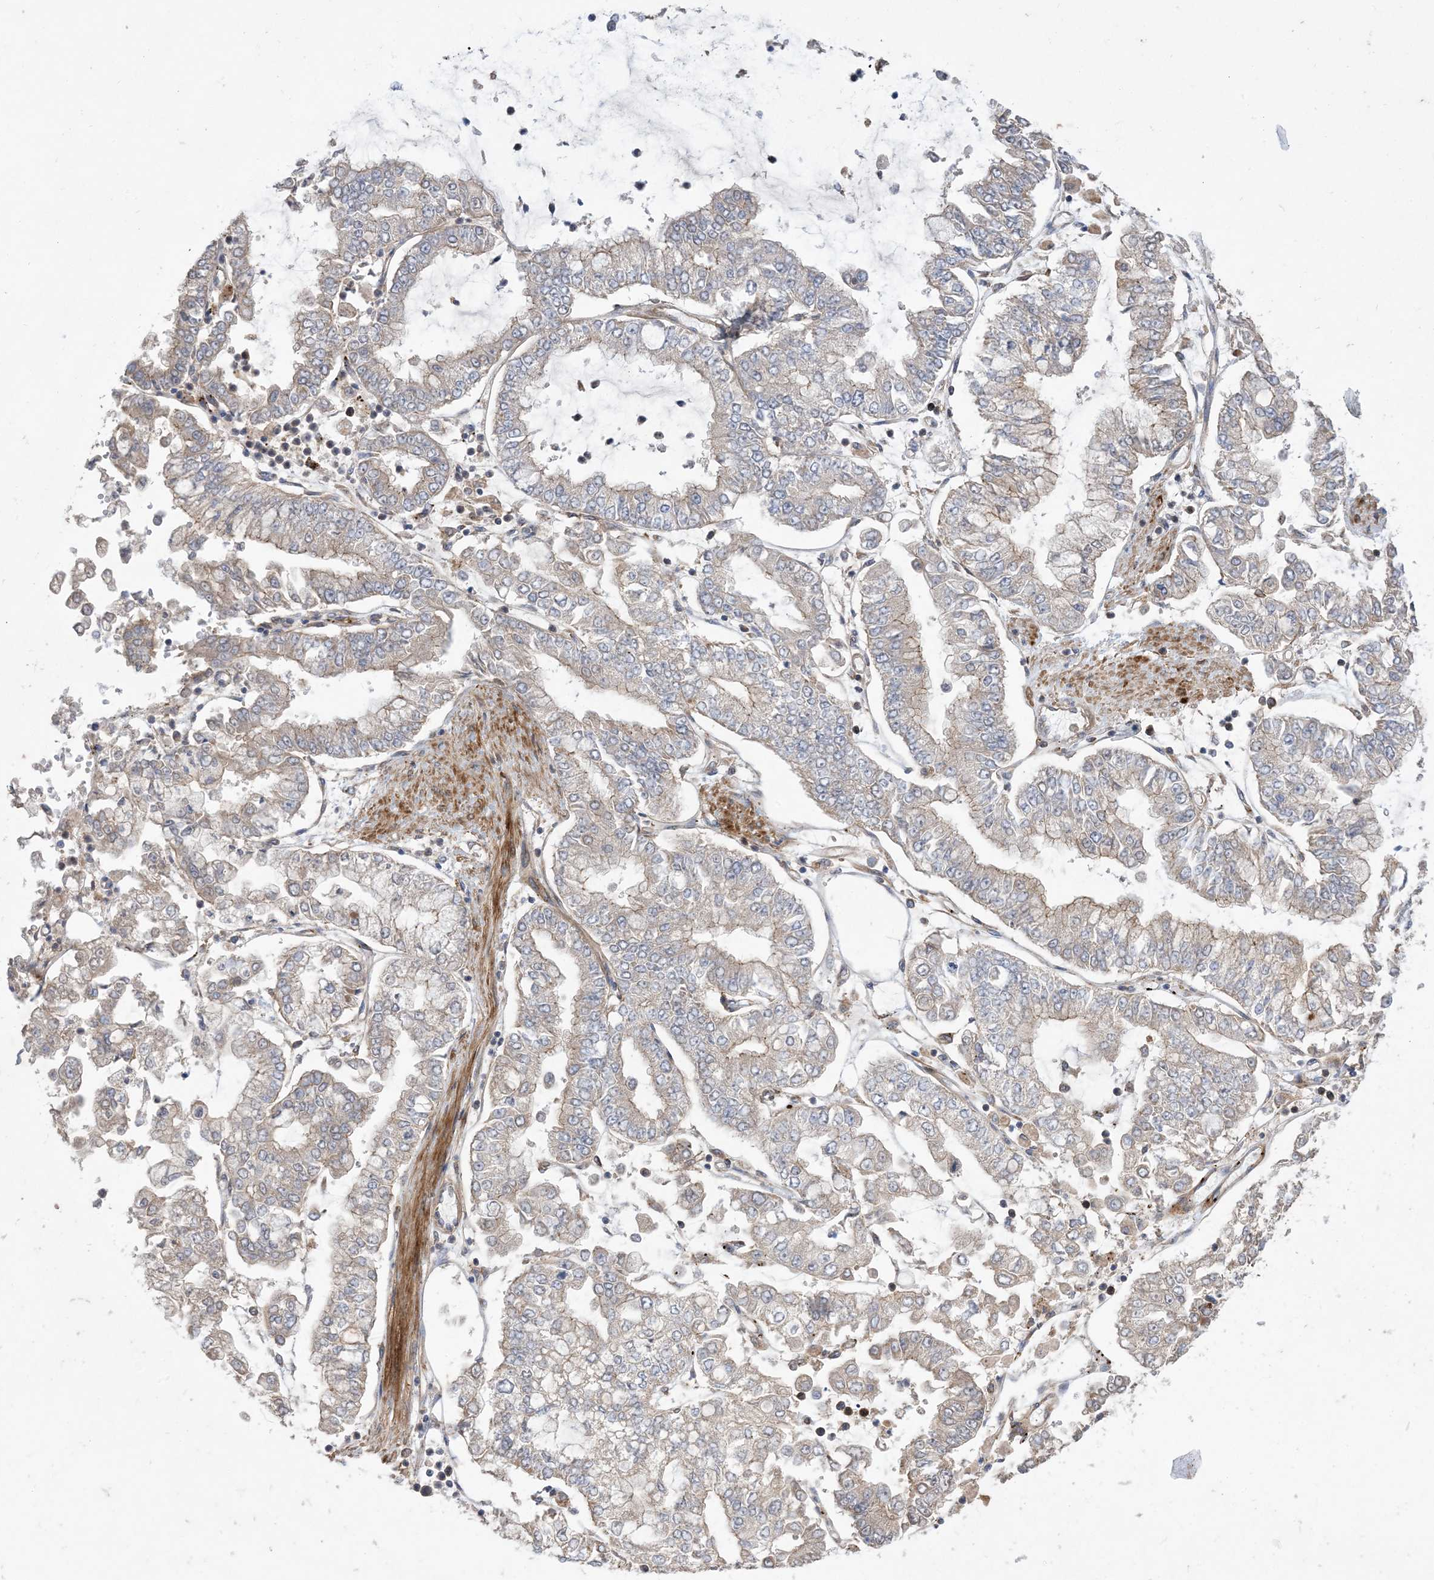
{"staining": {"intensity": "weak", "quantity": "<25%", "location": "cytoplasmic/membranous"}, "tissue": "stomach cancer", "cell_type": "Tumor cells", "image_type": "cancer", "snomed": [{"axis": "morphology", "description": "Adenocarcinoma, NOS"}, {"axis": "topography", "description": "Stomach"}], "caption": "Tumor cells show no significant protein positivity in stomach adenocarcinoma.", "gene": "MASP2", "patient": {"sex": "male", "age": 76}}